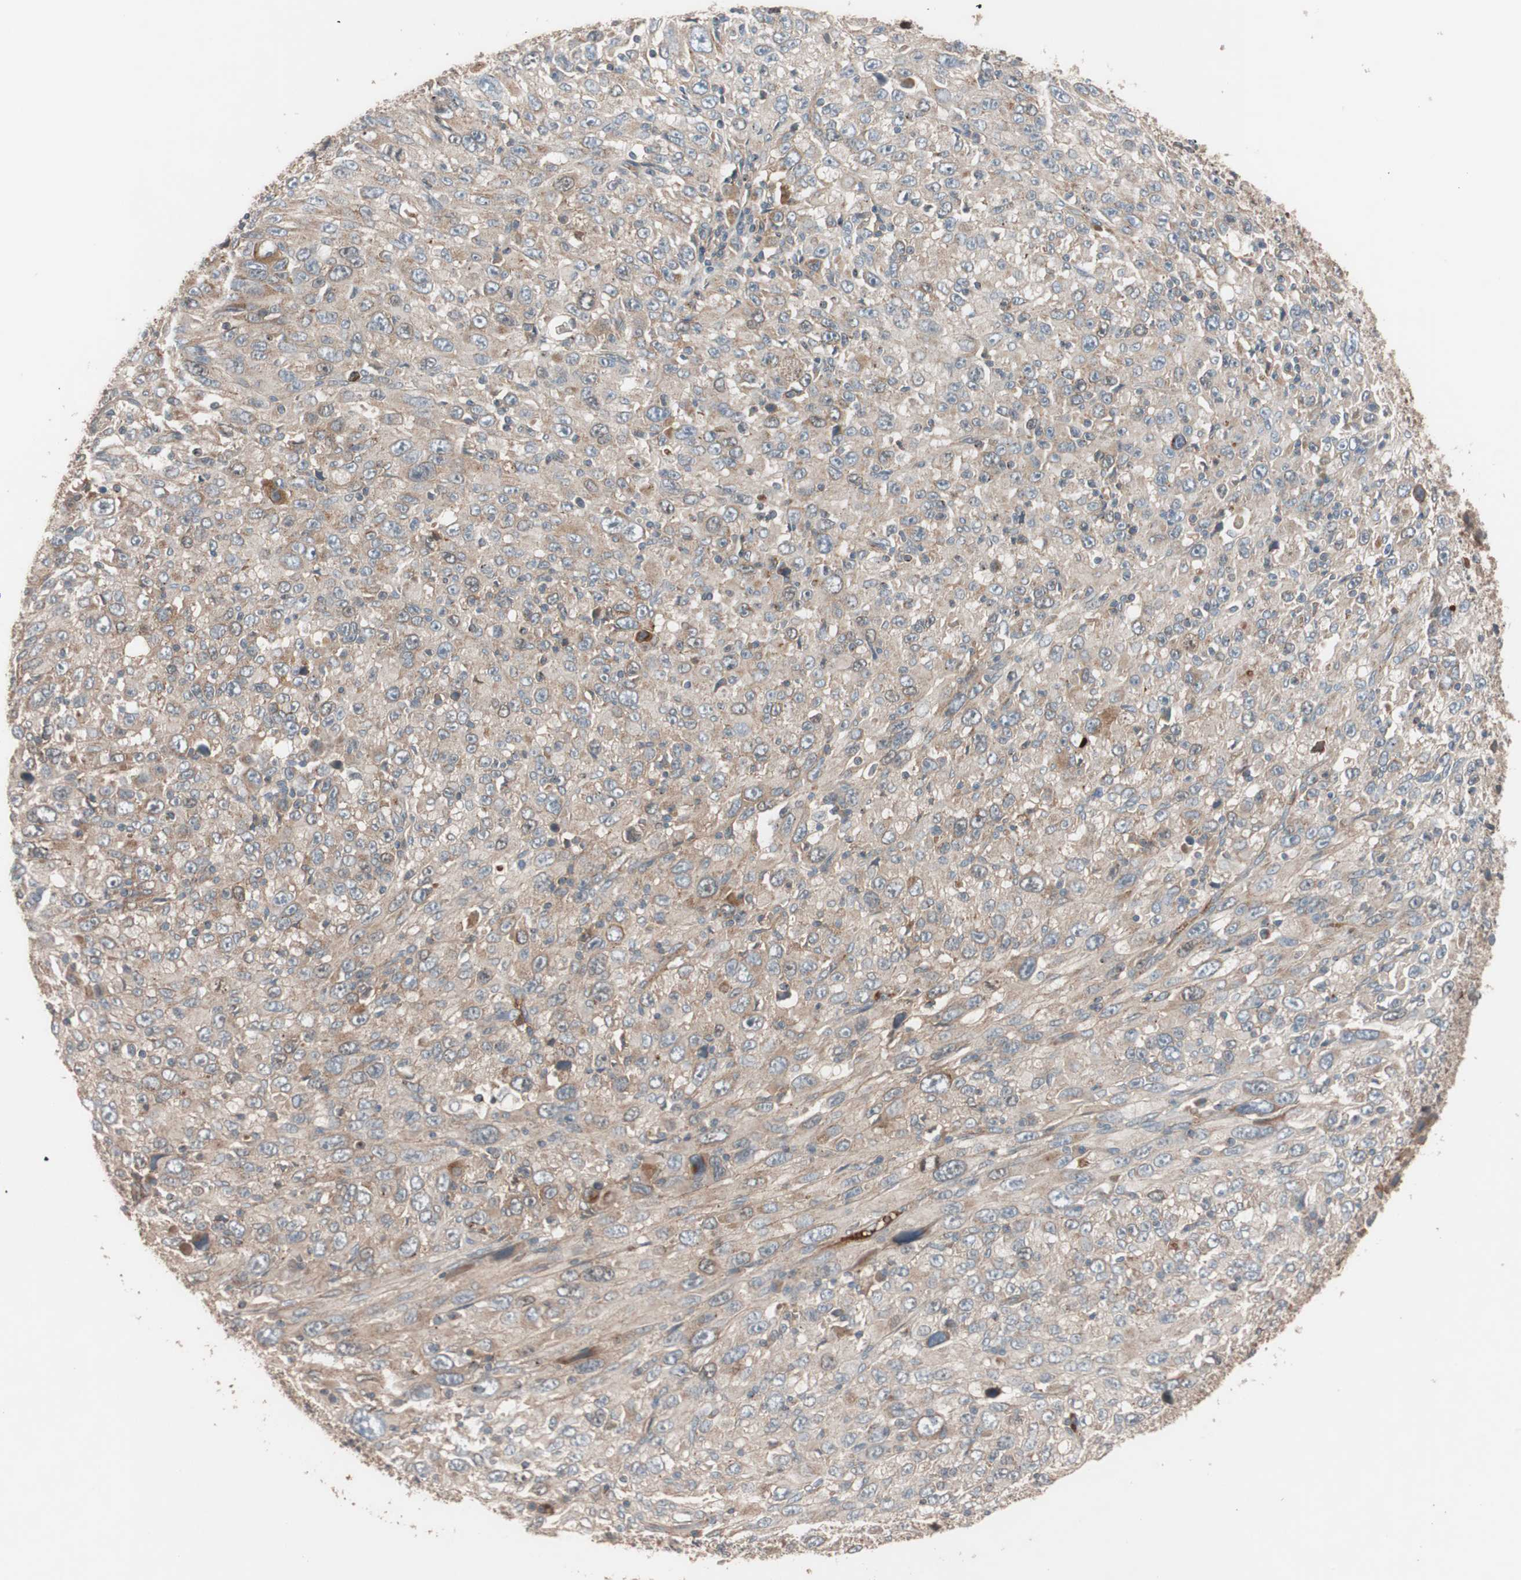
{"staining": {"intensity": "moderate", "quantity": ">75%", "location": "cytoplasmic/membranous"}, "tissue": "melanoma", "cell_type": "Tumor cells", "image_type": "cancer", "snomed": [{"axis": "morphology", "description": "Malignant melanoma, Metastatic site"}, {"axis": "topography", "description": "Skin"}], "caption": "The micrograph shows staining of malignant melanoma (metastatic site), revealing moderate cytoplasmic/membranous protein expression (brown color) within tumor cells. Nuclei are stained in blue.", "gene": "SDC4", "patient": {"sex": "female", "age": 56}}